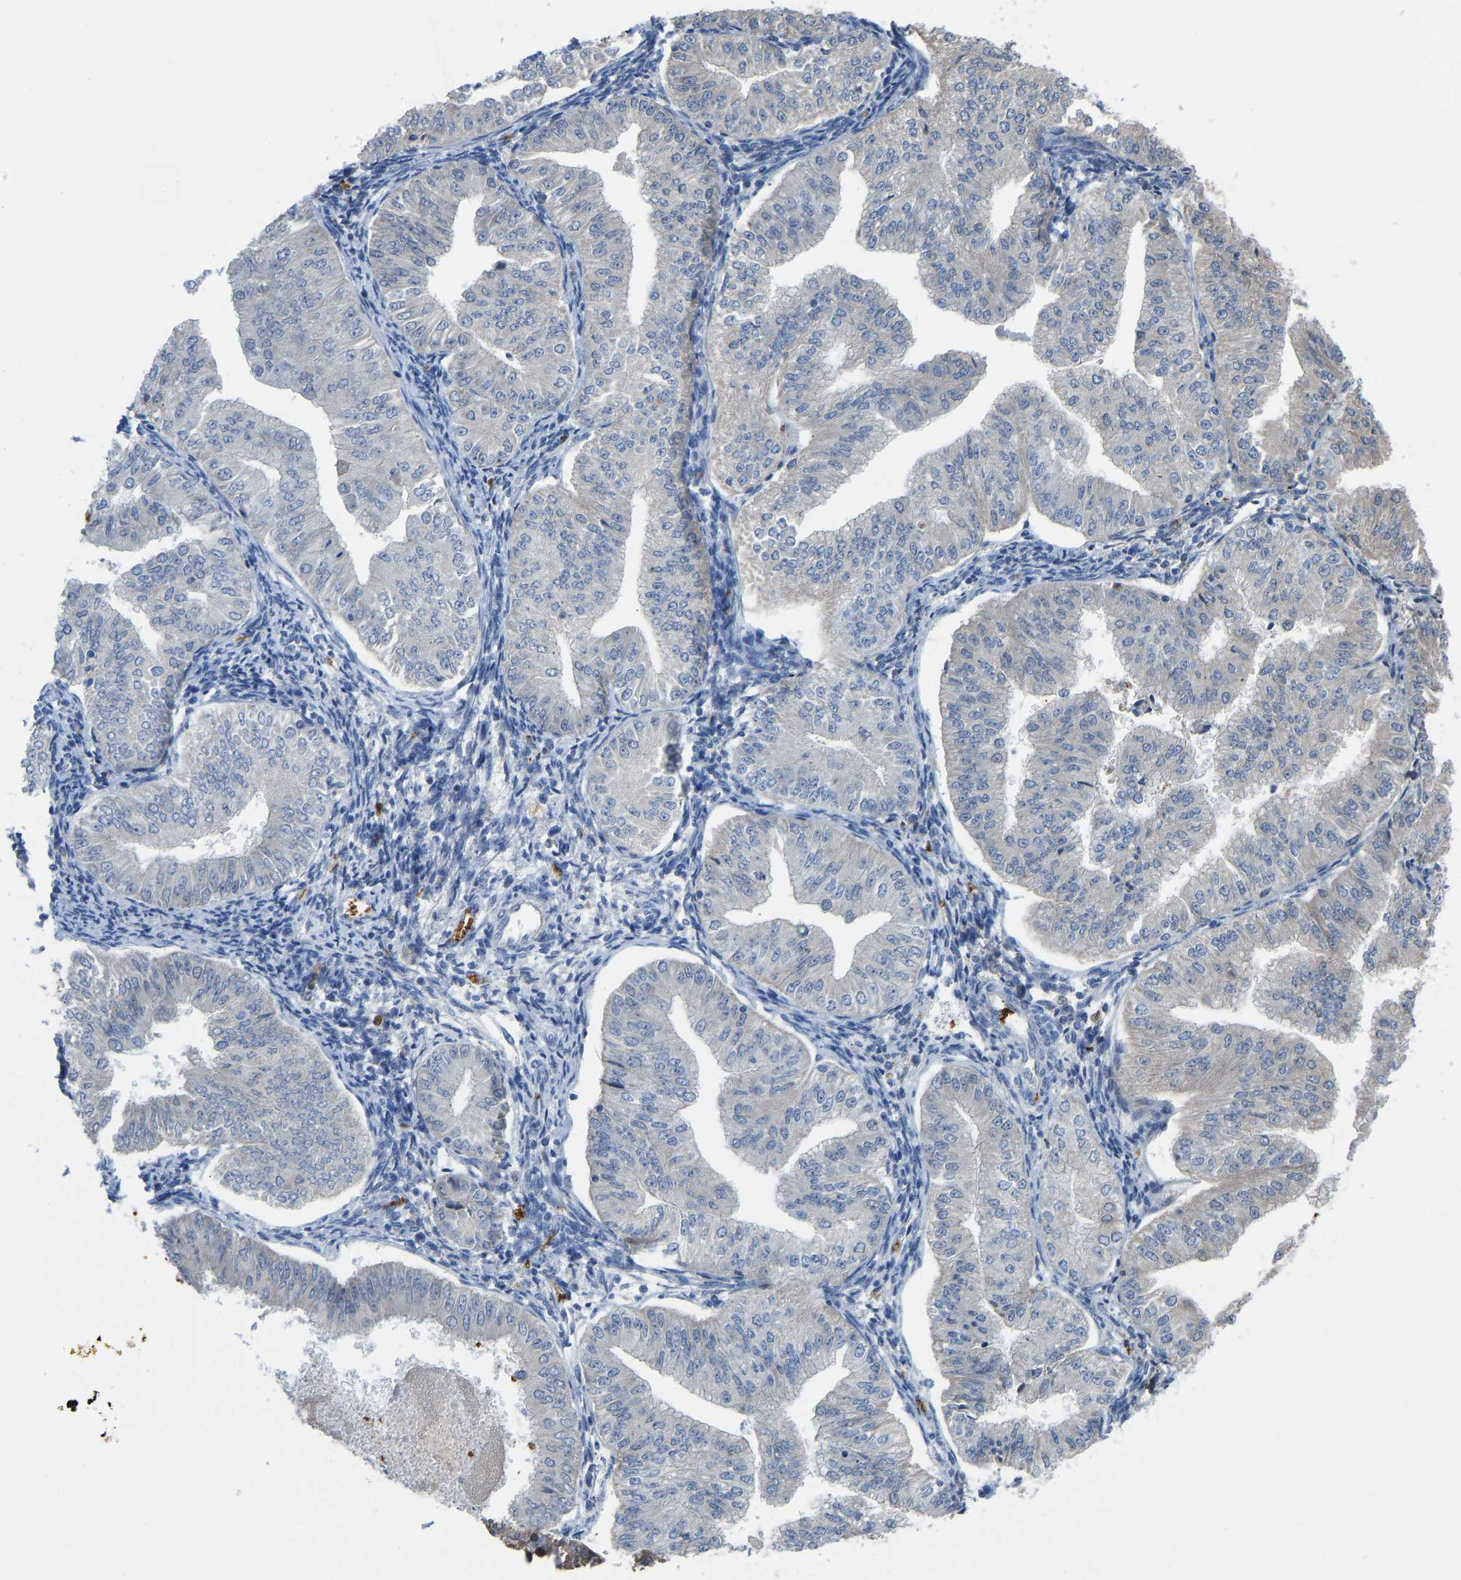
{"staining": {"intensity": "moderate", "quantity": "<25%", "location": "cytoplasmic/membranous"}, "tissue": "endometrial cancer", "cell_type": "Tumor cells", "image_type": "cancer", "snomed": [{"axis": "morphology", "description": "Normal tissue, NOS"}, {"axis": "morphology", "description": "Adenocarcinoma, NOS"}, {"axis": "topography", "description": "Endometrium"}], "caption": "Protein staining of adenocarcinoma (endometrial) tissue shows moderate cytoplasmic/membranous staining in approximately <25% of tumor cells. Using DAB (3,3'-diaminobenzidine) (brown) and hematoxylin (blue) stains, captured at high magnification using brightfield microscopy.", "gene": "PIGS", "patient": {"sex": "female", "age": 53}}